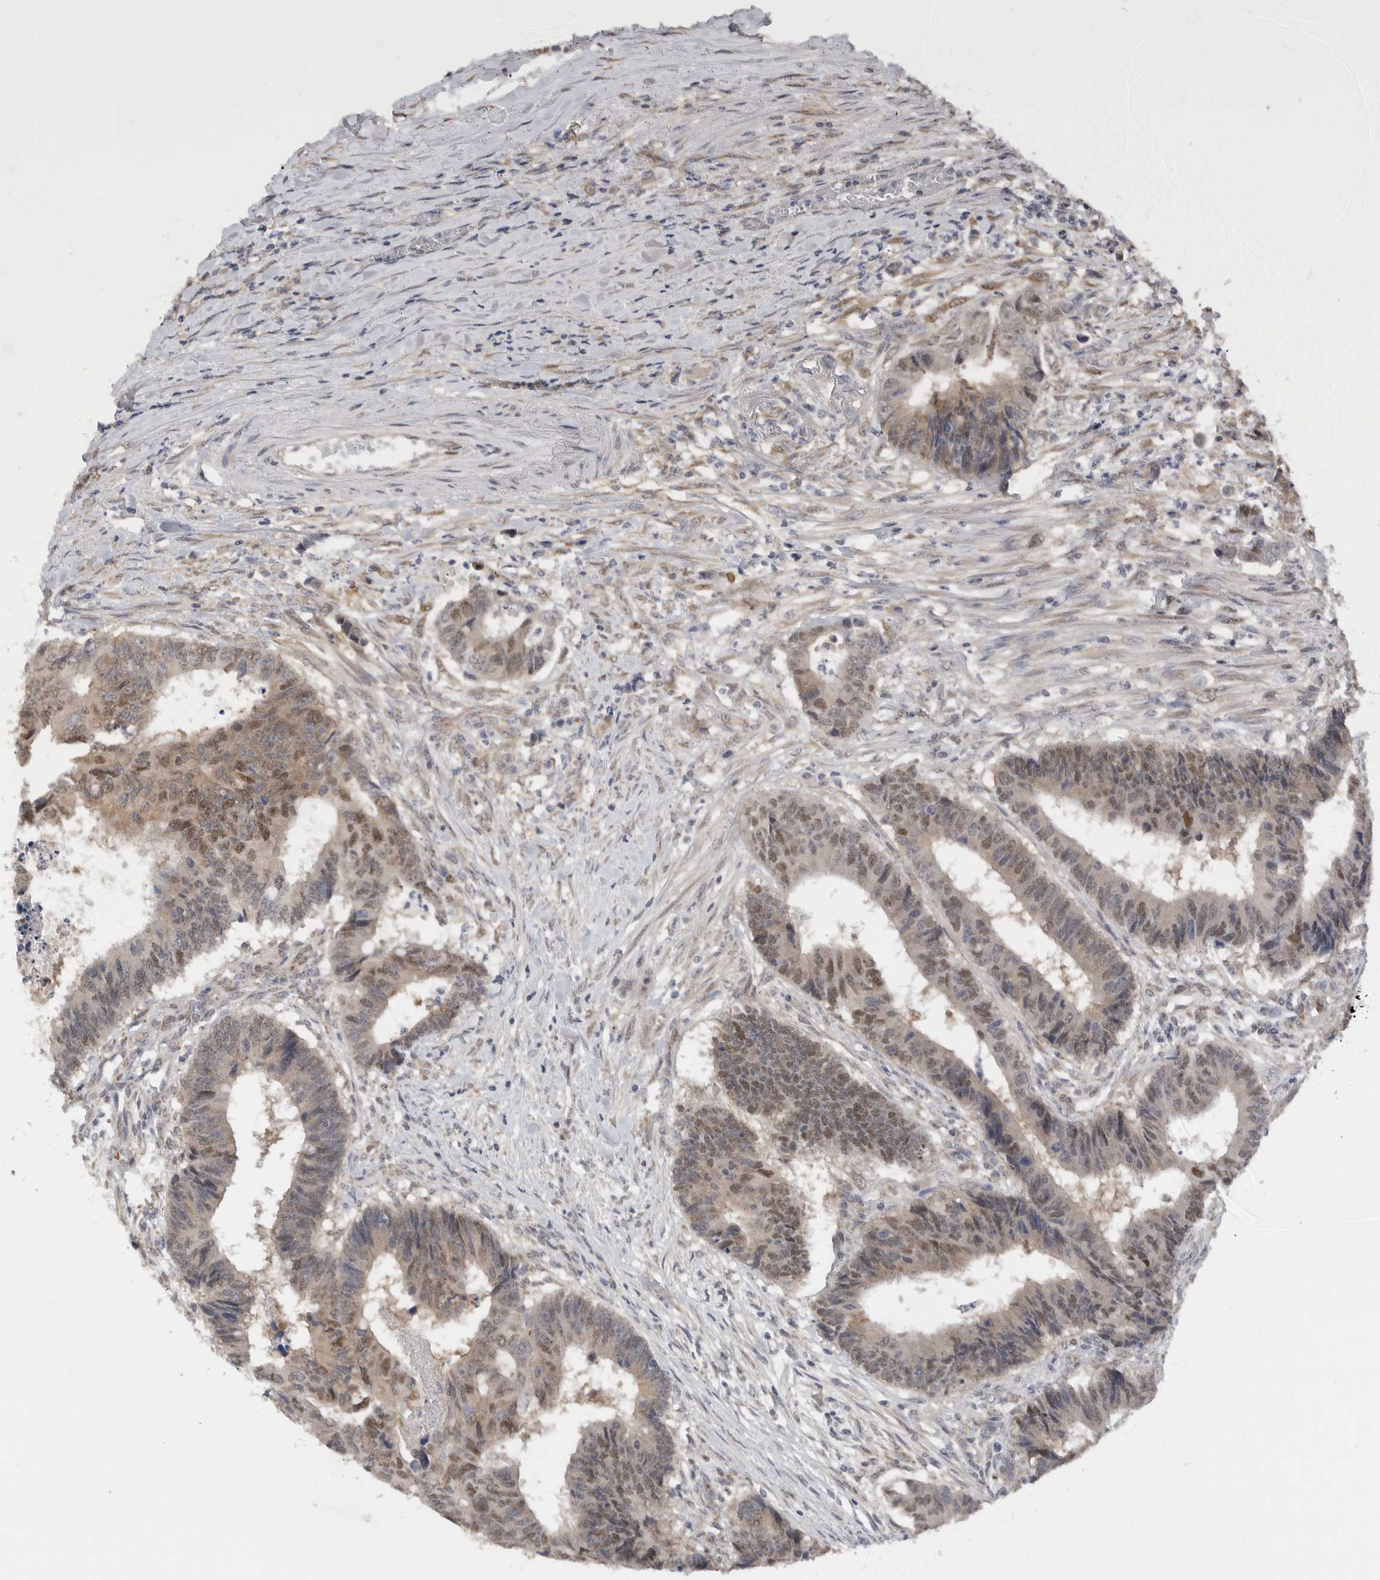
{"staining": {"intensity": "moderate", "quantity": "25%-75%", "location": "nuclear"}, "tissue": "colorectal cancer", "cell_type": "Tumor cells", "image_type": "cancer", "snomed": [{"axis": "morphology", "description": "Adenocarcinoma, NOS"}, {"axis": "topography", "description": "Rectum"}], "caption": "IHC (DAB (3,3'-diaminobenzidine)) staining of human colorectal cancer (adenocarcinoma) demonstrates moderate nuclear protein expression in approximately 25%-75% of tumor cells. (brown staining indicates protein expression, while blue staining denotes nuclei).", "gene": "DYRK2", "patient": {"sex": "male", "age": 84}}